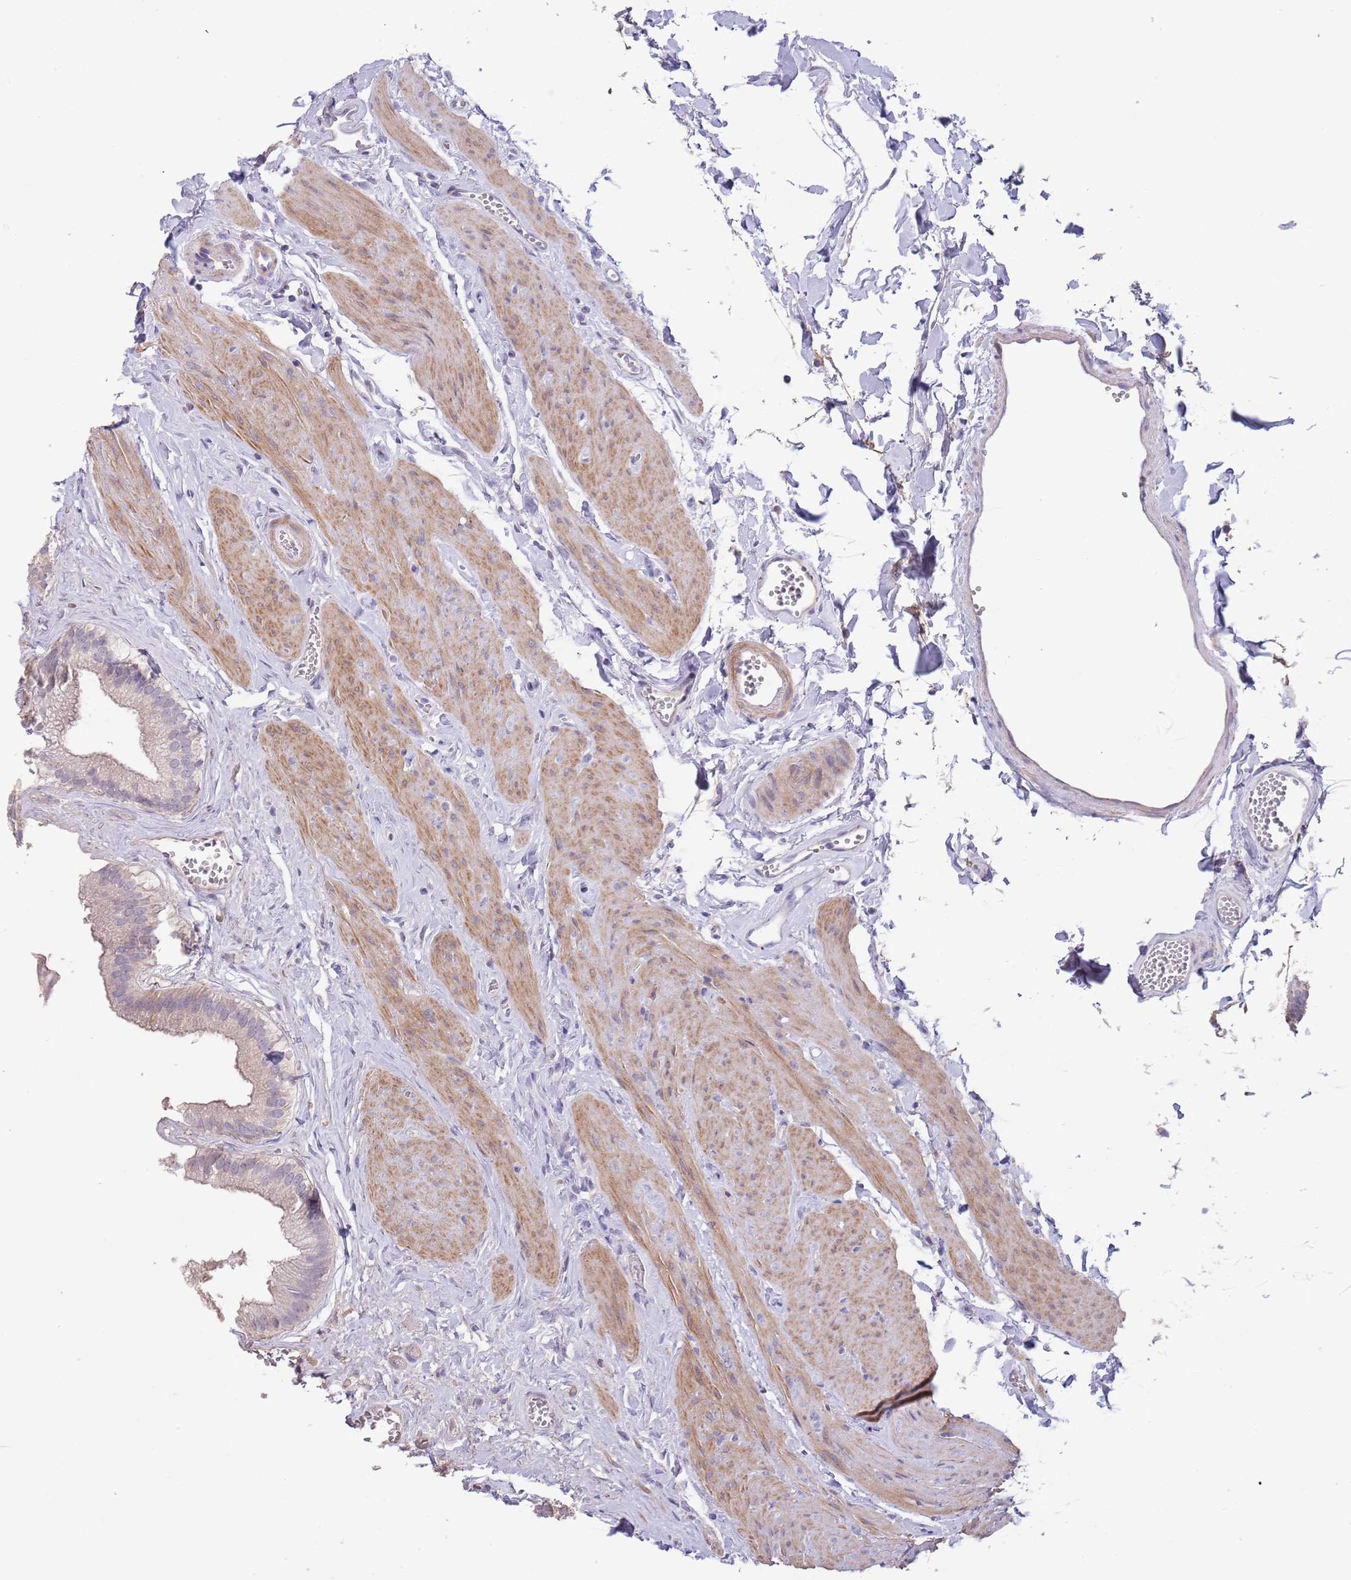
{"staining": {"intensity": "weak", "quantity": "25%-75%", "location": "cytoplasmic/membranous"}, "tissue": "gallbladder", "cell_type": "Glandular cells", "image_type": "normal", "snomed": [{"axis": "morphology", "description": "Normal tissue, NOS"}, {"axis": "topography", "description": "Gallbladder"}], "caption": "Immunohistochemistry micrograph of normal gallbladder: human gallbladder stained using IHC exhibits low levels of weak protein expression localized specifically in the cytoplasmic/membranous of glandular cells, appearing as a cytoplasmic/membranous brown color.", "gene": "SUSD1", "patient": {"sex": "female", "age": 54}}